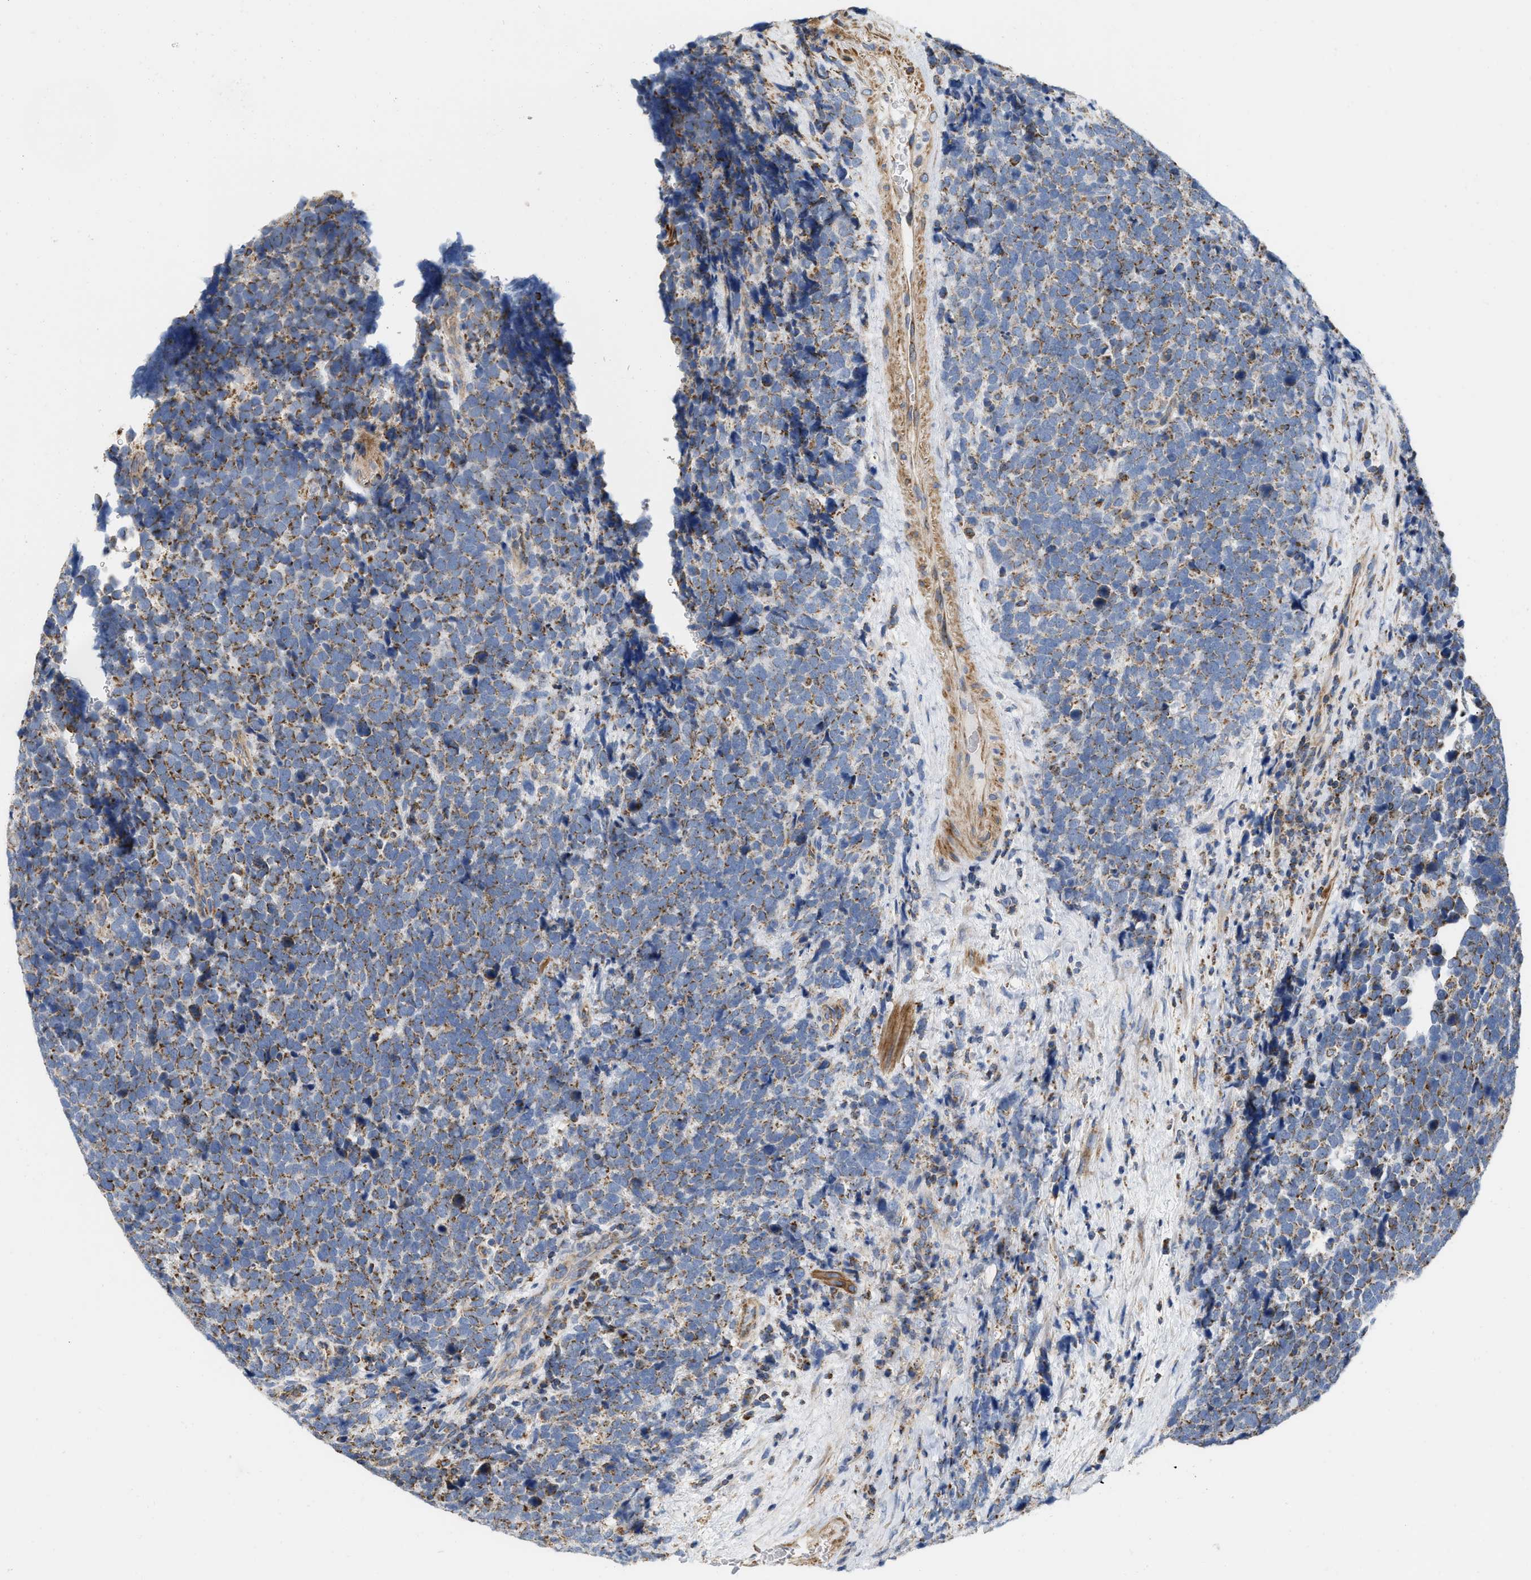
{"staining": {"intensity": "moderate", "quantity": ">75%", "location": "cytoplasmic/membranous"}, "tissue": "urothelial cancer", "cell_type": "Tumor cells", "image_type": "cancer", "snomed": [{"axis": "morphology", "description": "Urothelial carcinoma, High grade"}, {"axis": "topography", "description": "Urinary bladder"}], "caption": "Urothelial carcinoma (high-grade) stained with a brown dye demonstrates moderate cytoplasmic/membranous positive expression in approximately >75% of tumor cells.", "gene": "GRB10", "patient": {"sex": "female", "age": 82}}